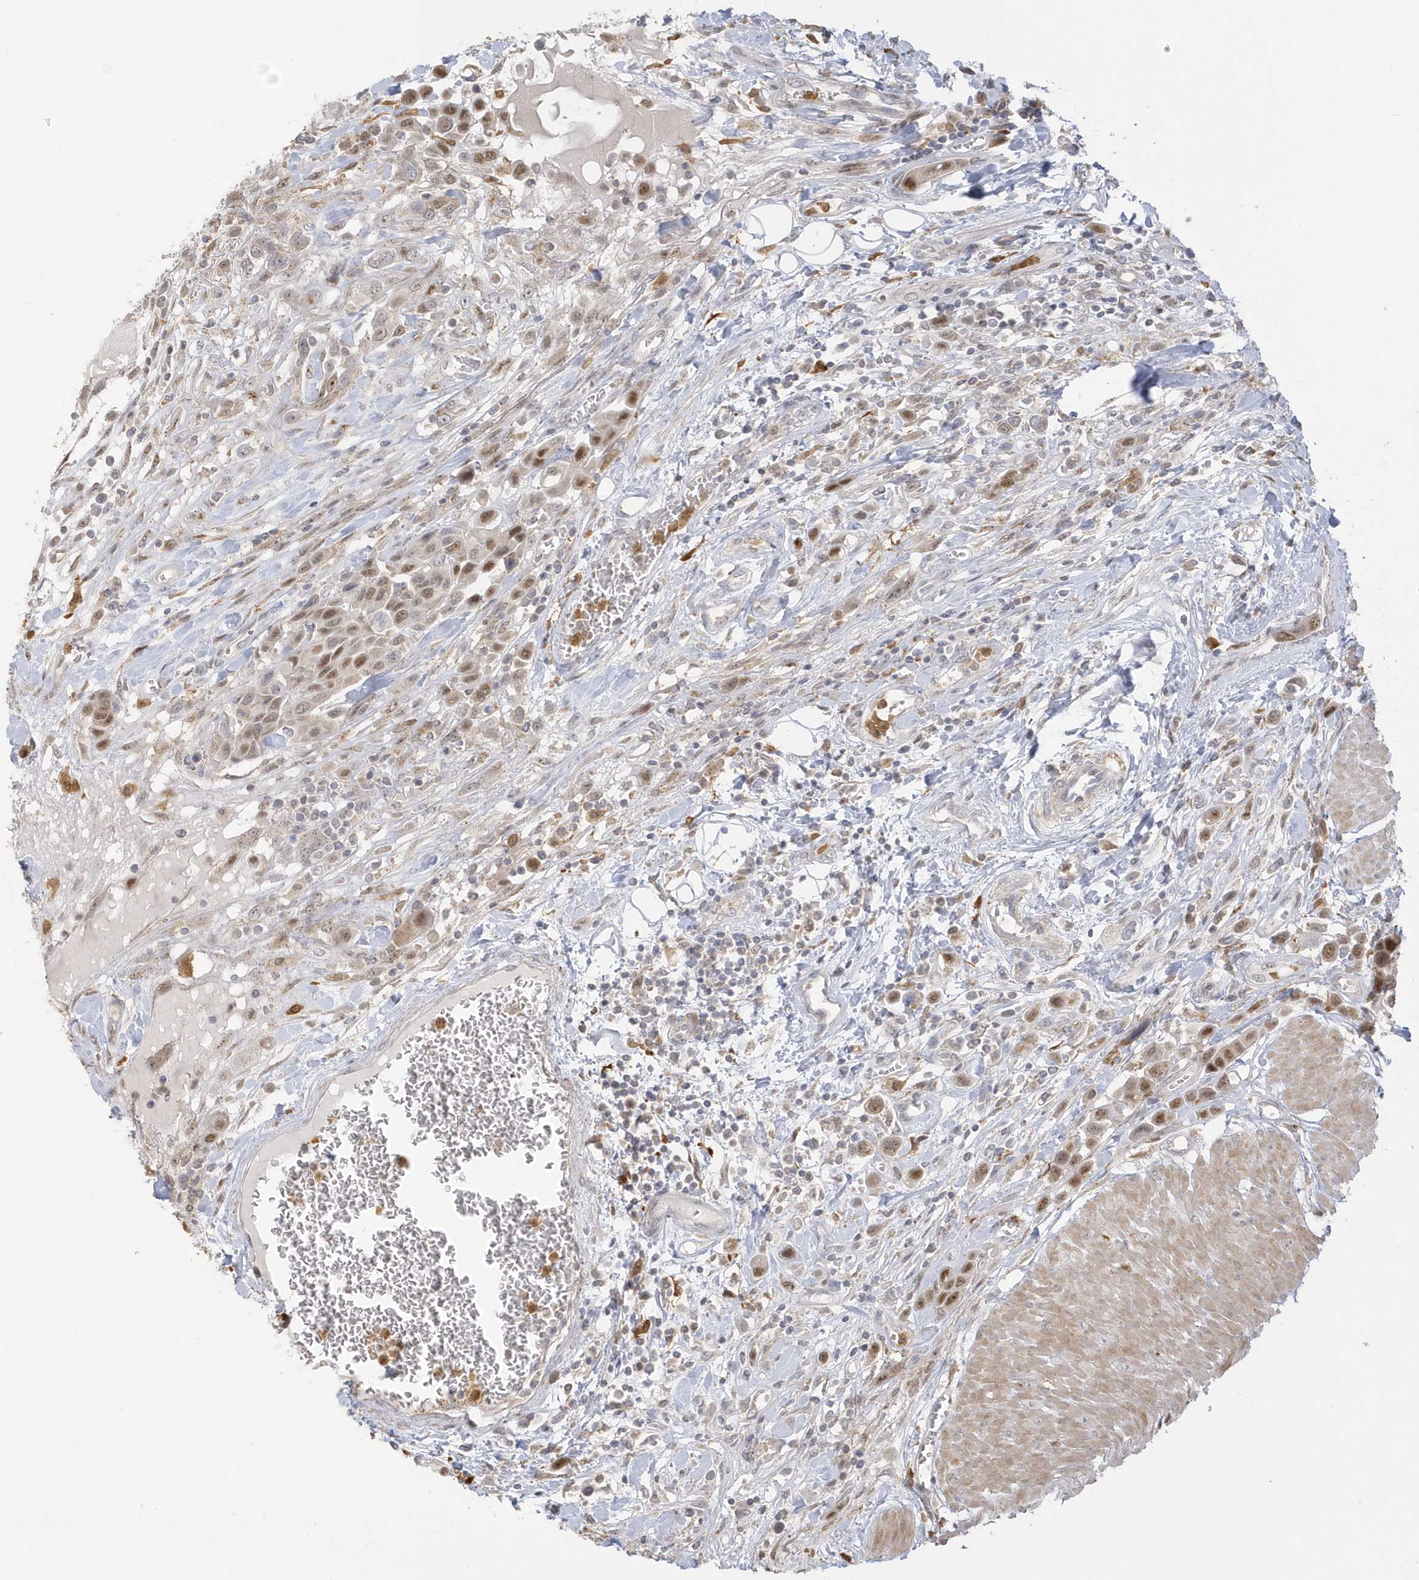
{"staining": {"intensity": "moderate", "quantity": ">75%", "location": "nuclear"}, "tissue": "urothelial cancer", "cell_type": "Tumor cells", "image_type": "cancer", "snomed": [{"axis": "morphology", "description": "Urothelial carcinoma, High grade"}, {"axis": "topography", "description": "Urinary bladder"}], "caption": "Protein expression analysis of human urothelial cancer reveals moderate nuclear staining in about >75% of tumor cells.", "gene": "NAF1", "patient": {"sex": "male", "age": 50}}